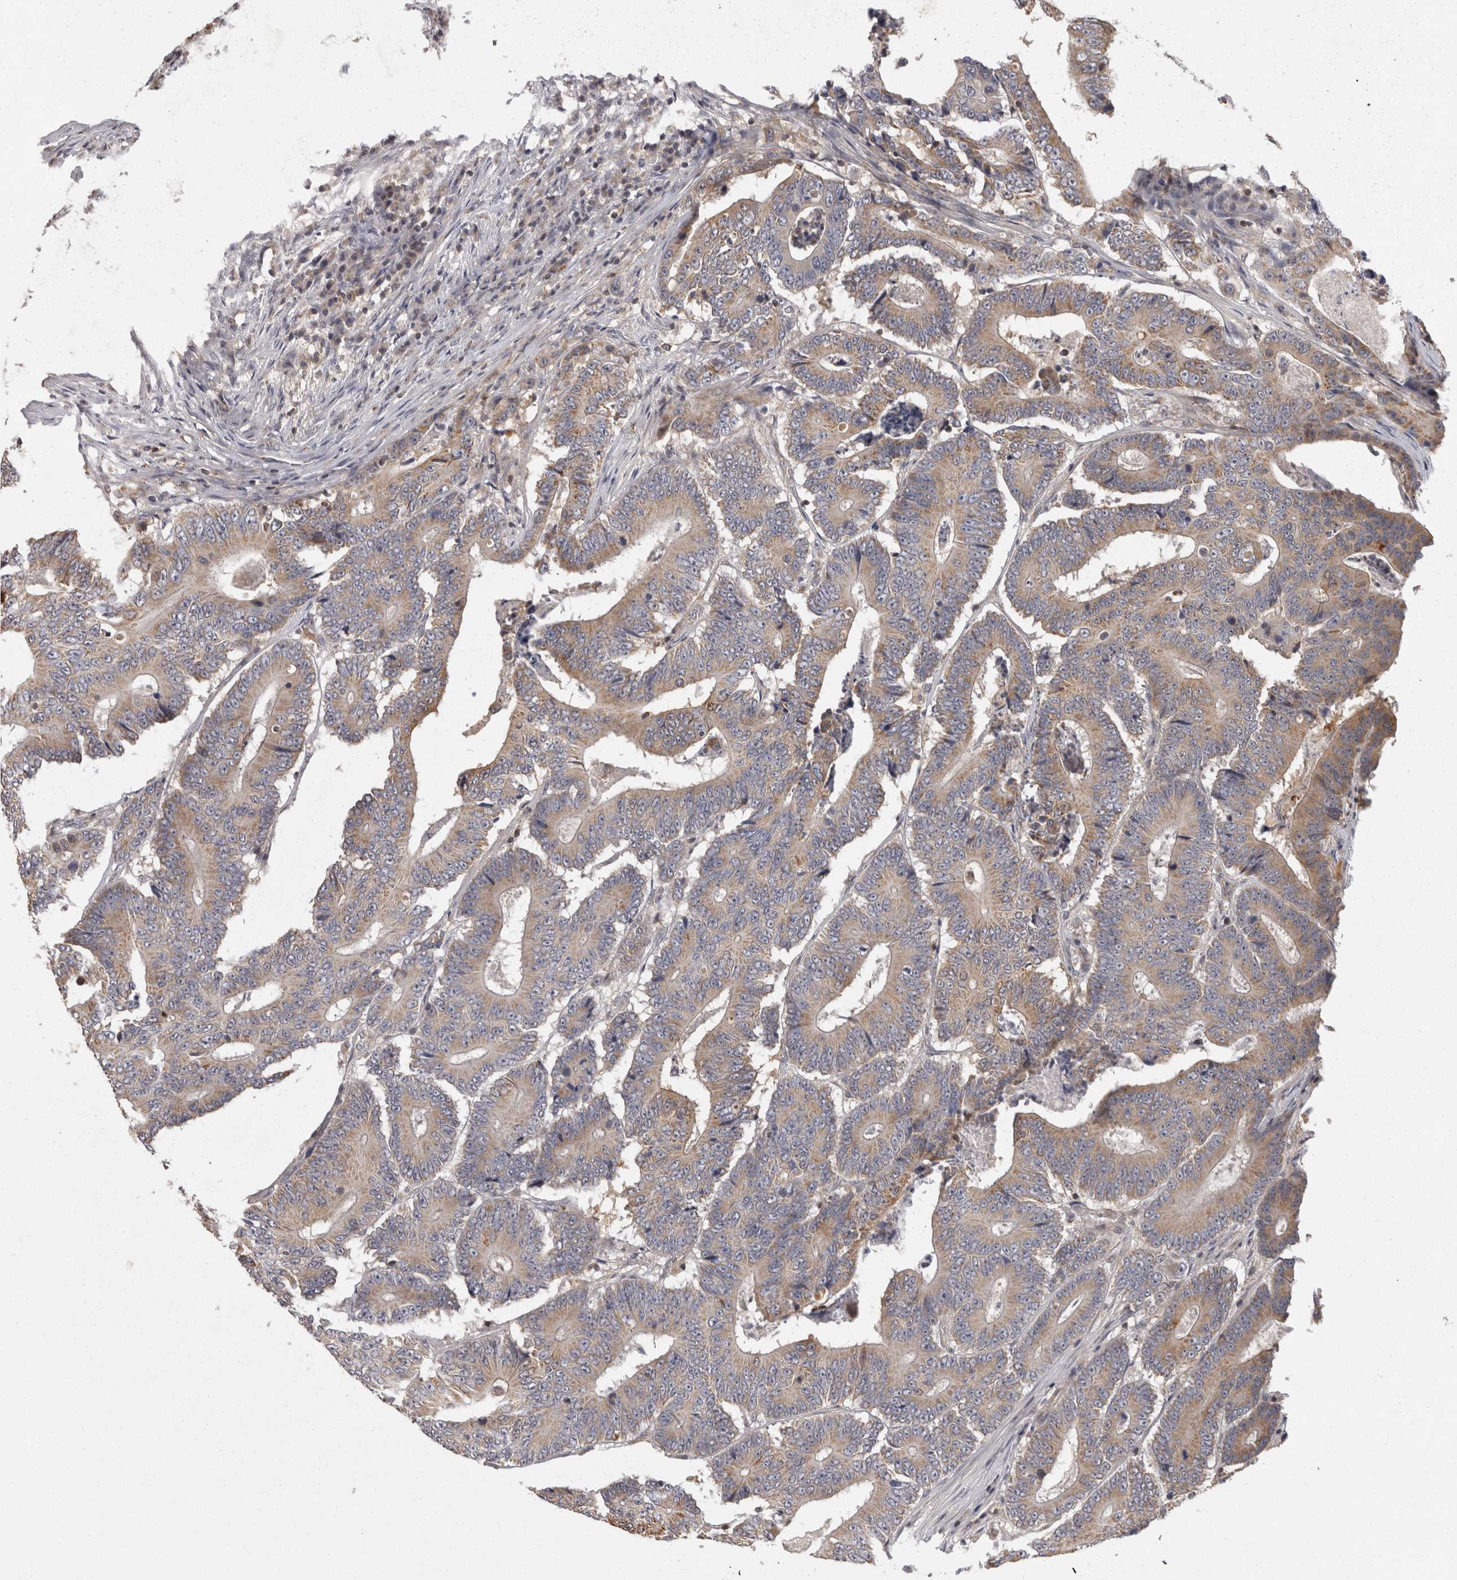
{"staining": {"intensity": "moderate", "quantity": ">75%", "location": "cytoplasmic/membranous"}, "tissue": "colorectal cancer", "cell_type": "Tumor cells", "image_type": "cancer", "snomed": [{"axis": "morphology", "description": "Adenocarcinoma, NOS"}, {"axis": "topography", "description": "Colon"}], "caption": "Protein staining of colorectal adenocarcinoma tissue shows moderate cytoplasmic/membranous staining in about >75% of tumor cells. Nuclei are stained in blue.", "gene": "ACAT2", "patient": {"sex": "male", "age": 83}}